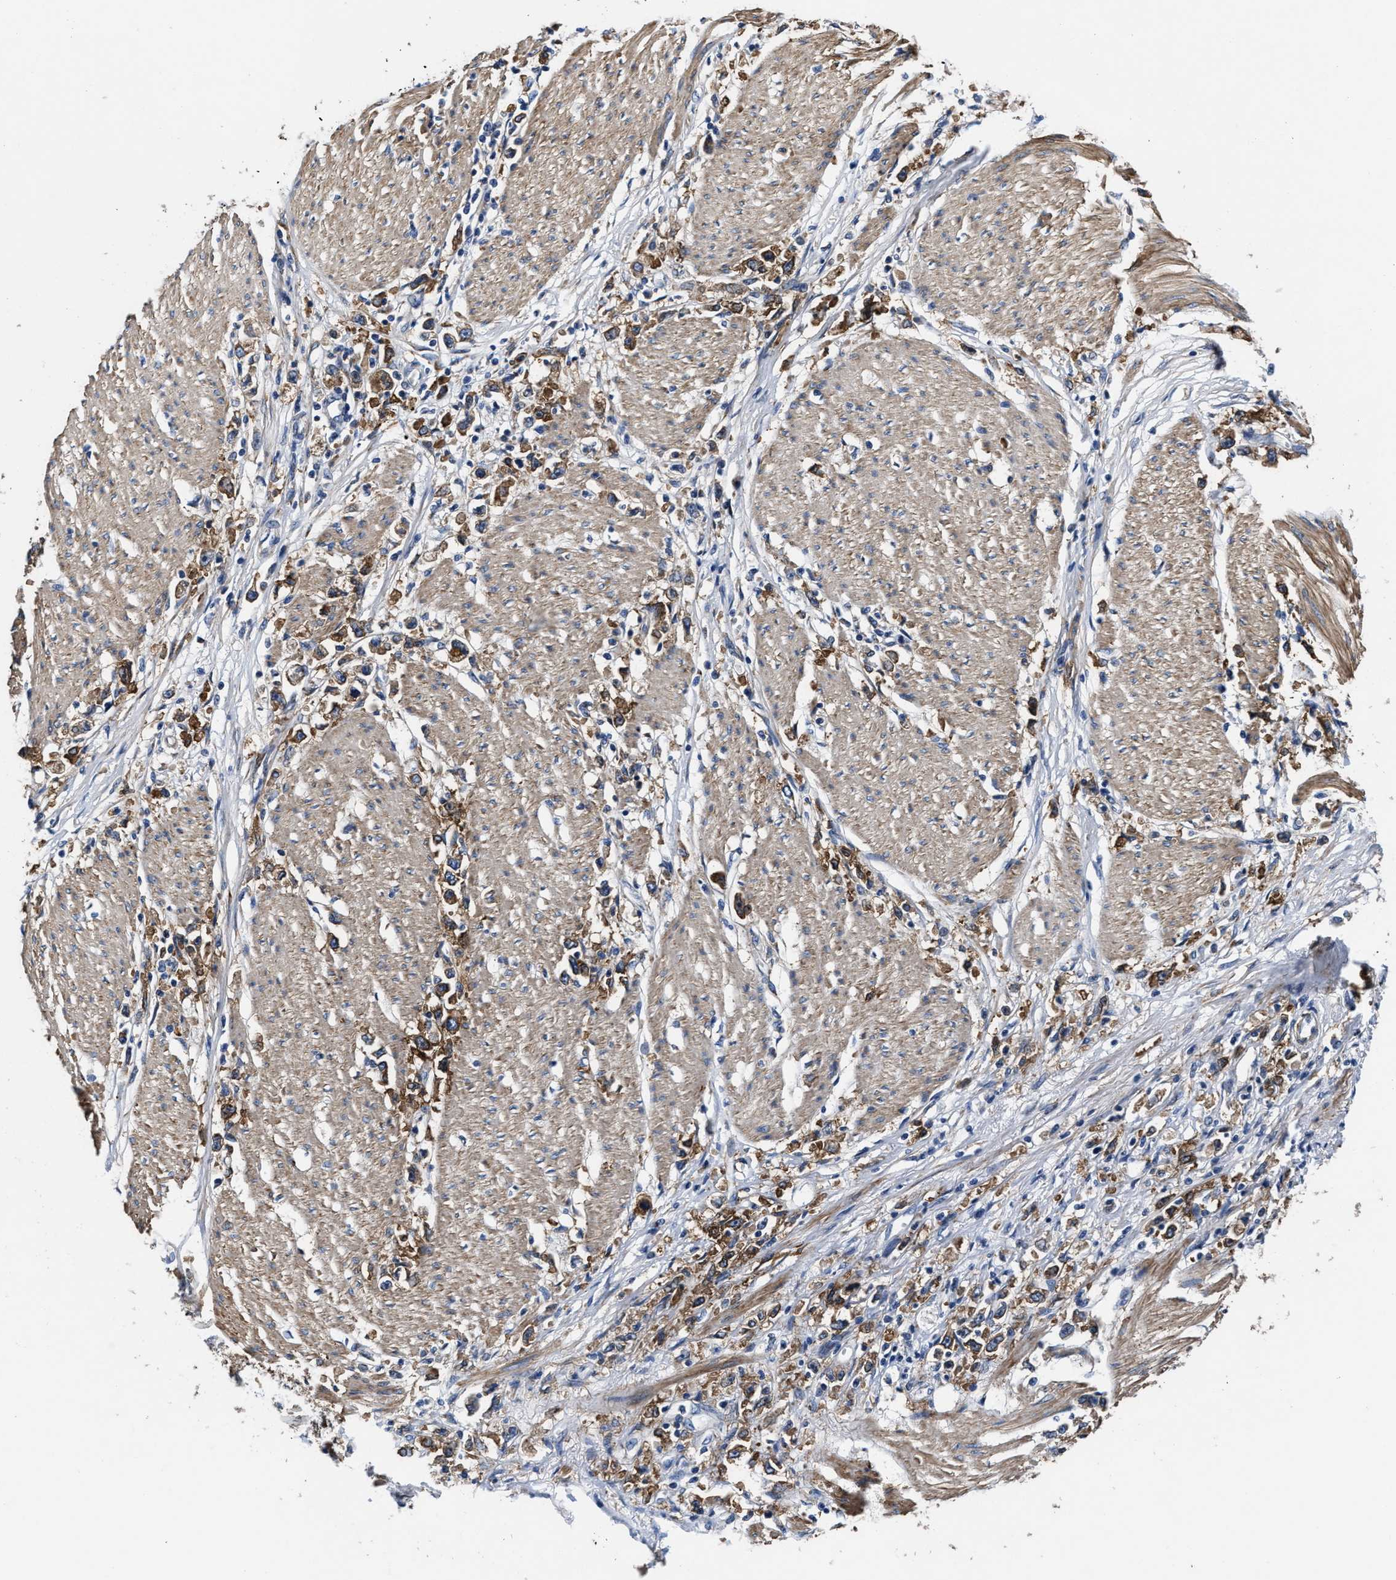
{"staining": {"intensity": "moderate", "quantity": ">75%", "location": "cytoplasmic/membranous"}, "tissue": "stomach cancer", "cell_type": "Tumor cells", "image_type": "cancer", "snomed": [{"axis": "morphology", "description": "Adenocarcinoma, NOS"}, {"axis": "topography", "description": "Stomach"}], "caption": "Approximately >75% of tumor cells in human stomach adenocarcinoma demonstrate moderate cytoplasmic/membranous protein positivity as visualized by brown immunohistochemical staining.", "gene": "SLC12A2", "patient": {"sex": "female", "age": 59}}